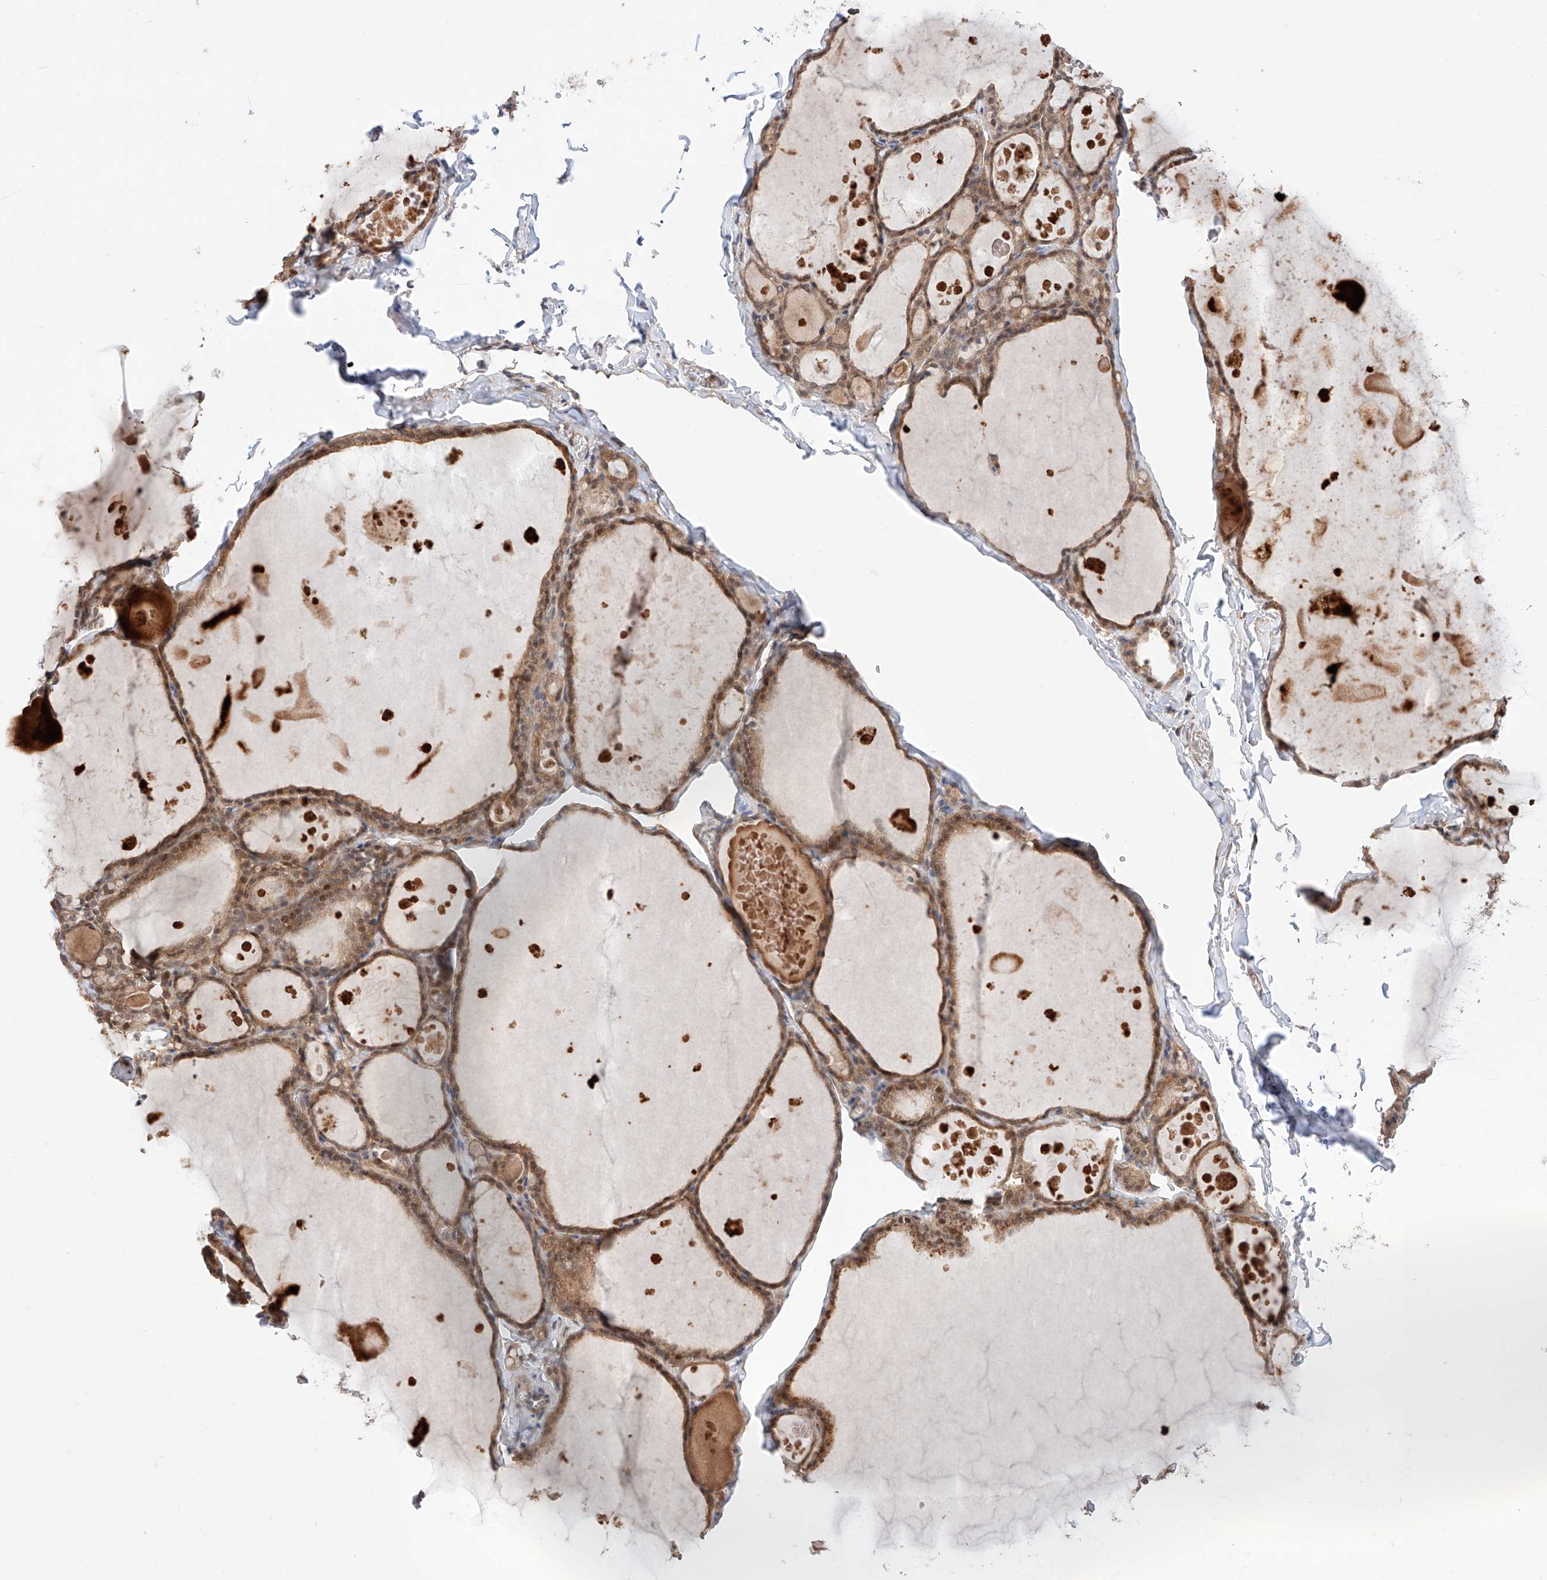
{"staining": {"intensity": "weak", "quantity": ">75%", "location": "cytoplasmic/membranous,nuclear"}, "tissue": "thyroid gland", "cell_type": "Glandular cells", "image_type": "normal", "snomed": [{"axis": "morphology", "description": "Normal tissue, NOS"}, {"axis": "topography", "description": "Thyroid gland"}], "caption": "The micrograph displays staining of unremarkable thyroid gland, revealing weak cytoplasmic/membranous,nuclear protein positivity (brown color) within glandular cells.", "gene": "TSR2", "patient": {"sex": "male", "age": 56}}